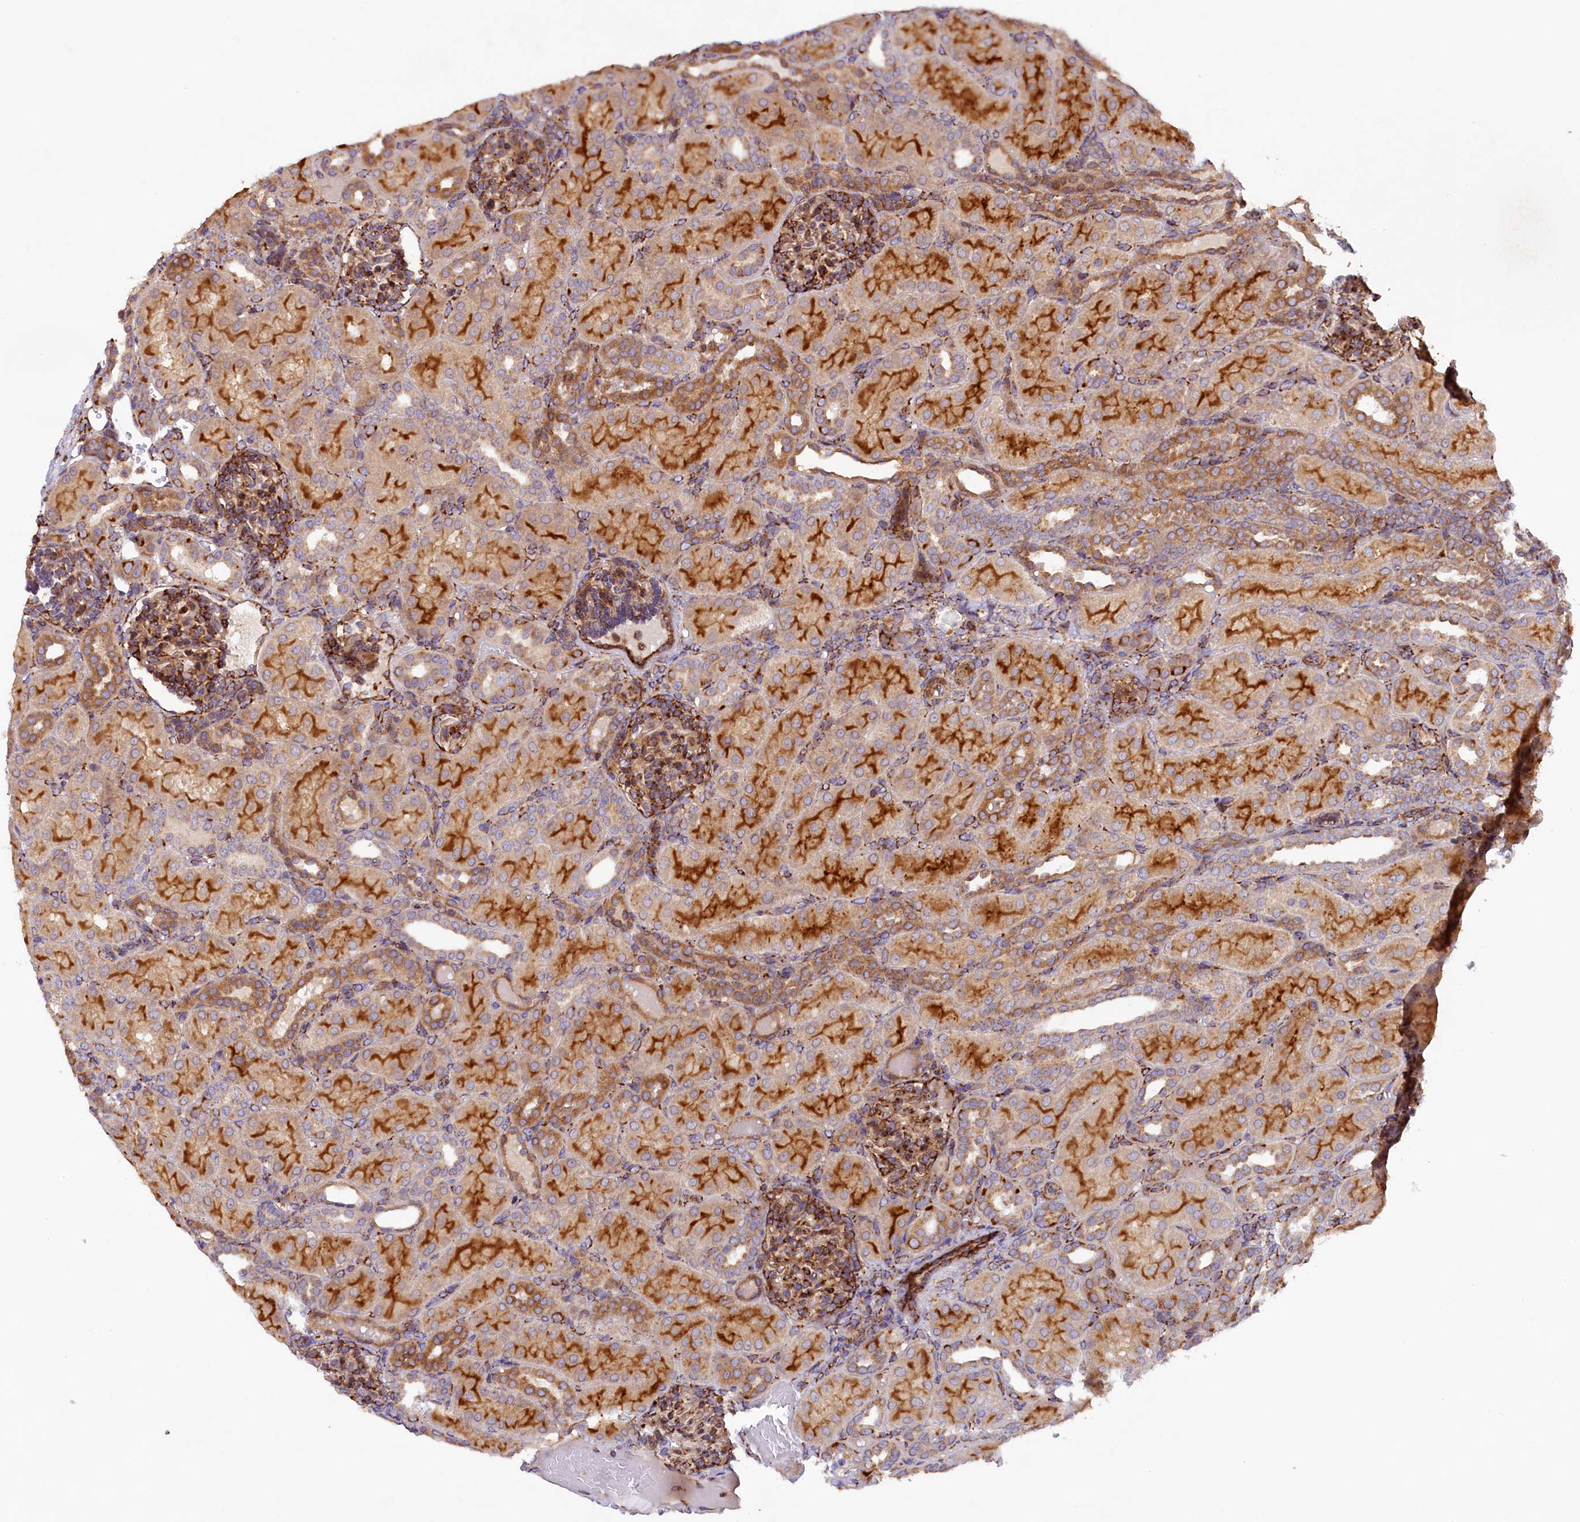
{"staining": {"intensity": "strong", "quantity": ">75%", "location": "cytoplasmic/membranous"}, "tissue": "kidney", "cell_type": "Cells in glomeruli", "image_type": "normal", "snomed": [{"axis": "morphology", "description": "Normal tissue, NOS"}, {"axis": "topography", "description": "Kidney"}], "caption": "Immunohistochemical staining of normal human kidney reveals high levels of strong cytoplasmic/membranous staining in approximately >75% of cells in glomeruli.", "gene": "SSC5D", "patient": {"sex": "male", "age": 1}}